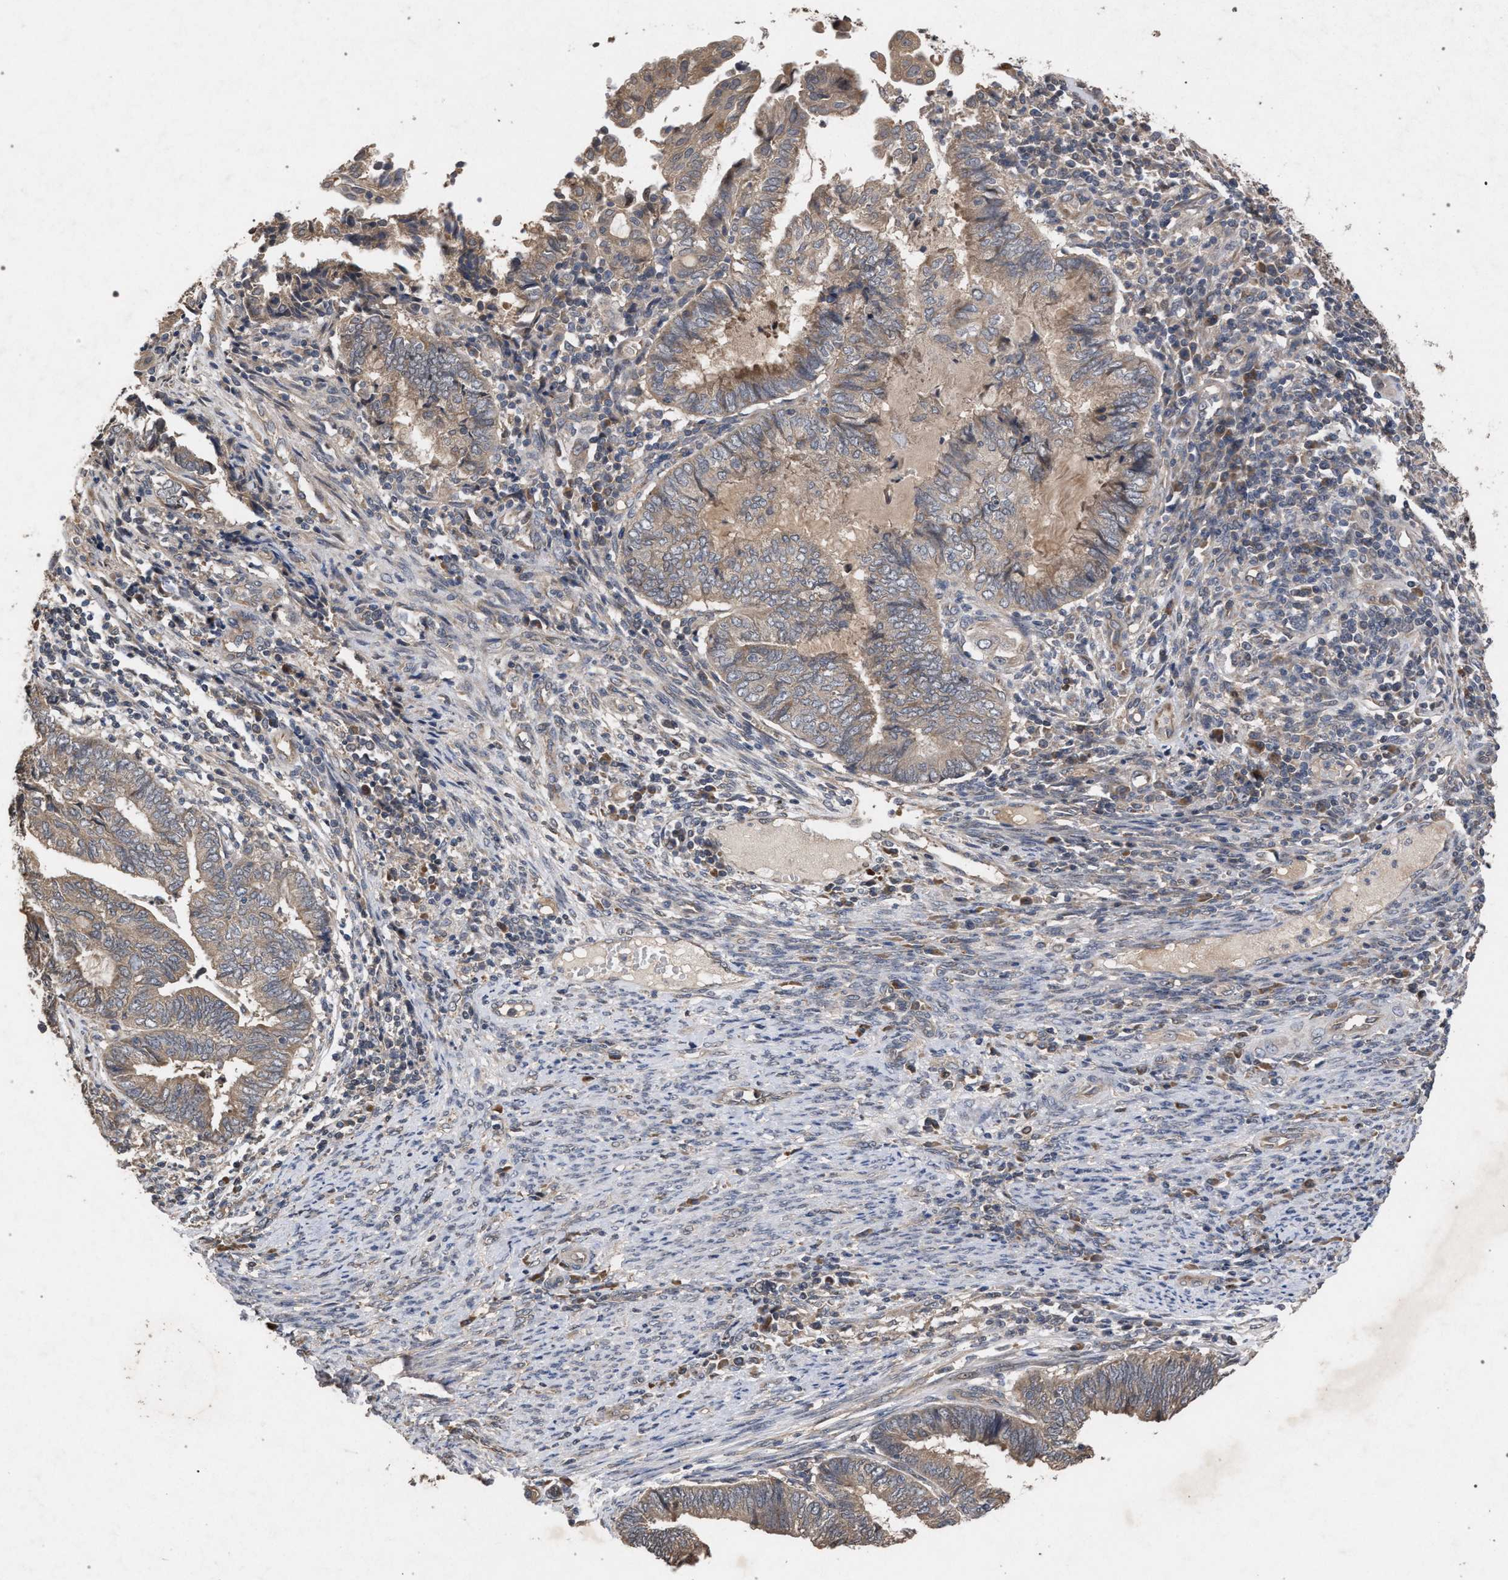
{"staining": {"intensity": "weak", "quantity": "25%-75%", "location": "cytoplasmic/membranous"}, "tissue": "endometrial cancer", "cell_type": "Tumor cells", "image_type": "cancer", "snomed": [{"axis": "morphology", "description": "Adenocarcinoma, NOS"}, {"axis": "topography", "description": "Uterus"}, {"axis": "topography", "description": "Endometrium"}], "caption": "The image demonstrates a brown stain indicating the presence of a protein in the cytoplasmic/membranous of tumor cells in endometrial adenocarcinoma. (Stains: DAB (3,3'-diaminobenzidine) in brown, nuclei in blue, Microscopy: brightfield microscopy at high magnification).", "gene": "SLC4A4", "patient": {"sex": "female", "age": 70}}